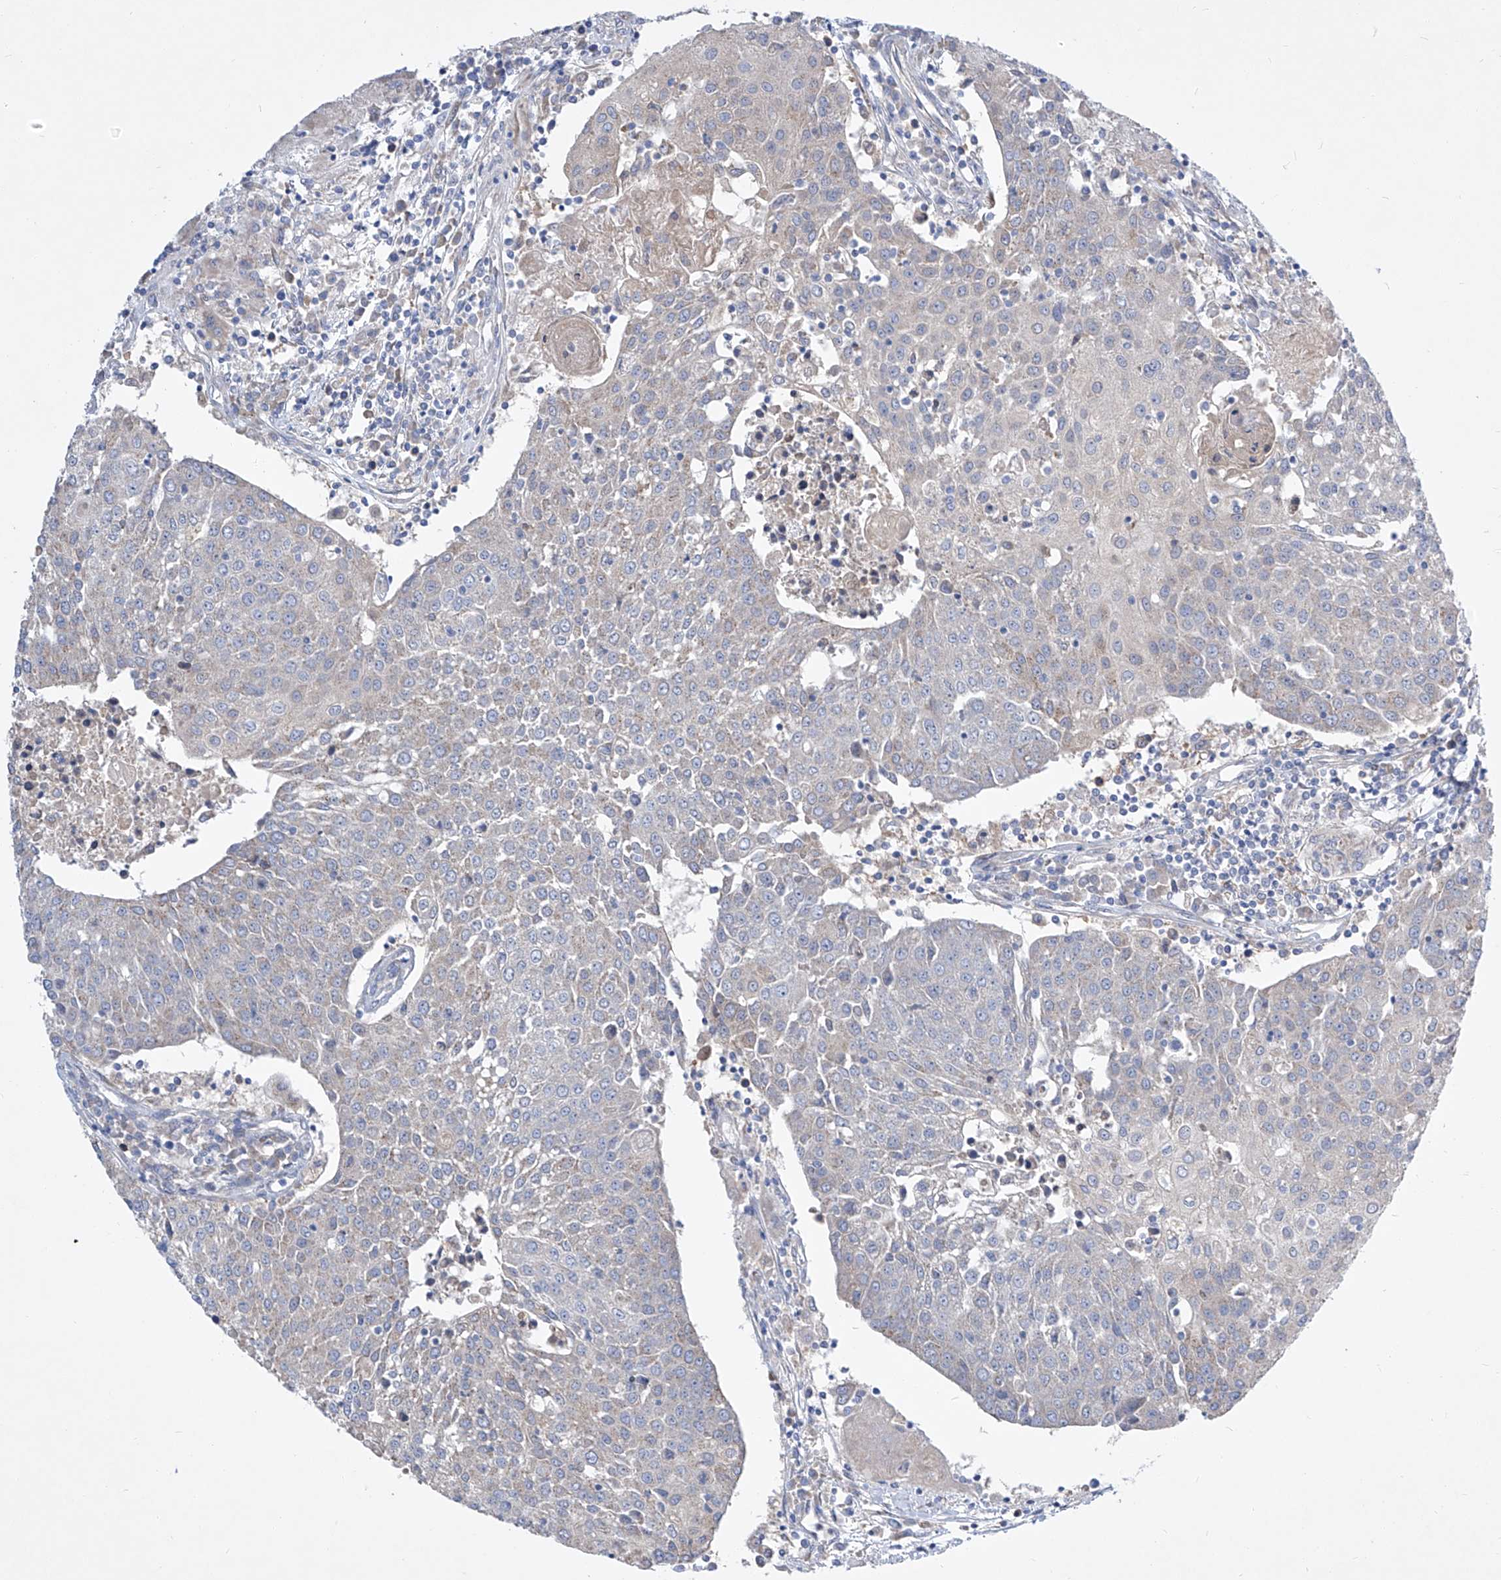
{"staining": {"intensity": "negative", "quantity": "none", "location": "none"}, "tissue": "urothelial cancer", "cell_type": "Tumor cells", "image_type": "cancer", "snomed": [{"axis": "morphology", "description": "Urothelial carcinoma, High grade"}, {"axis": "topography", "description": "Urinary bladder"}], "caption": "Tumor cells show no significant protein staining in urothelial carcinoma (high-grade).", "gene": "UFL1", "patient": {"sex": "female", "age": 85}}